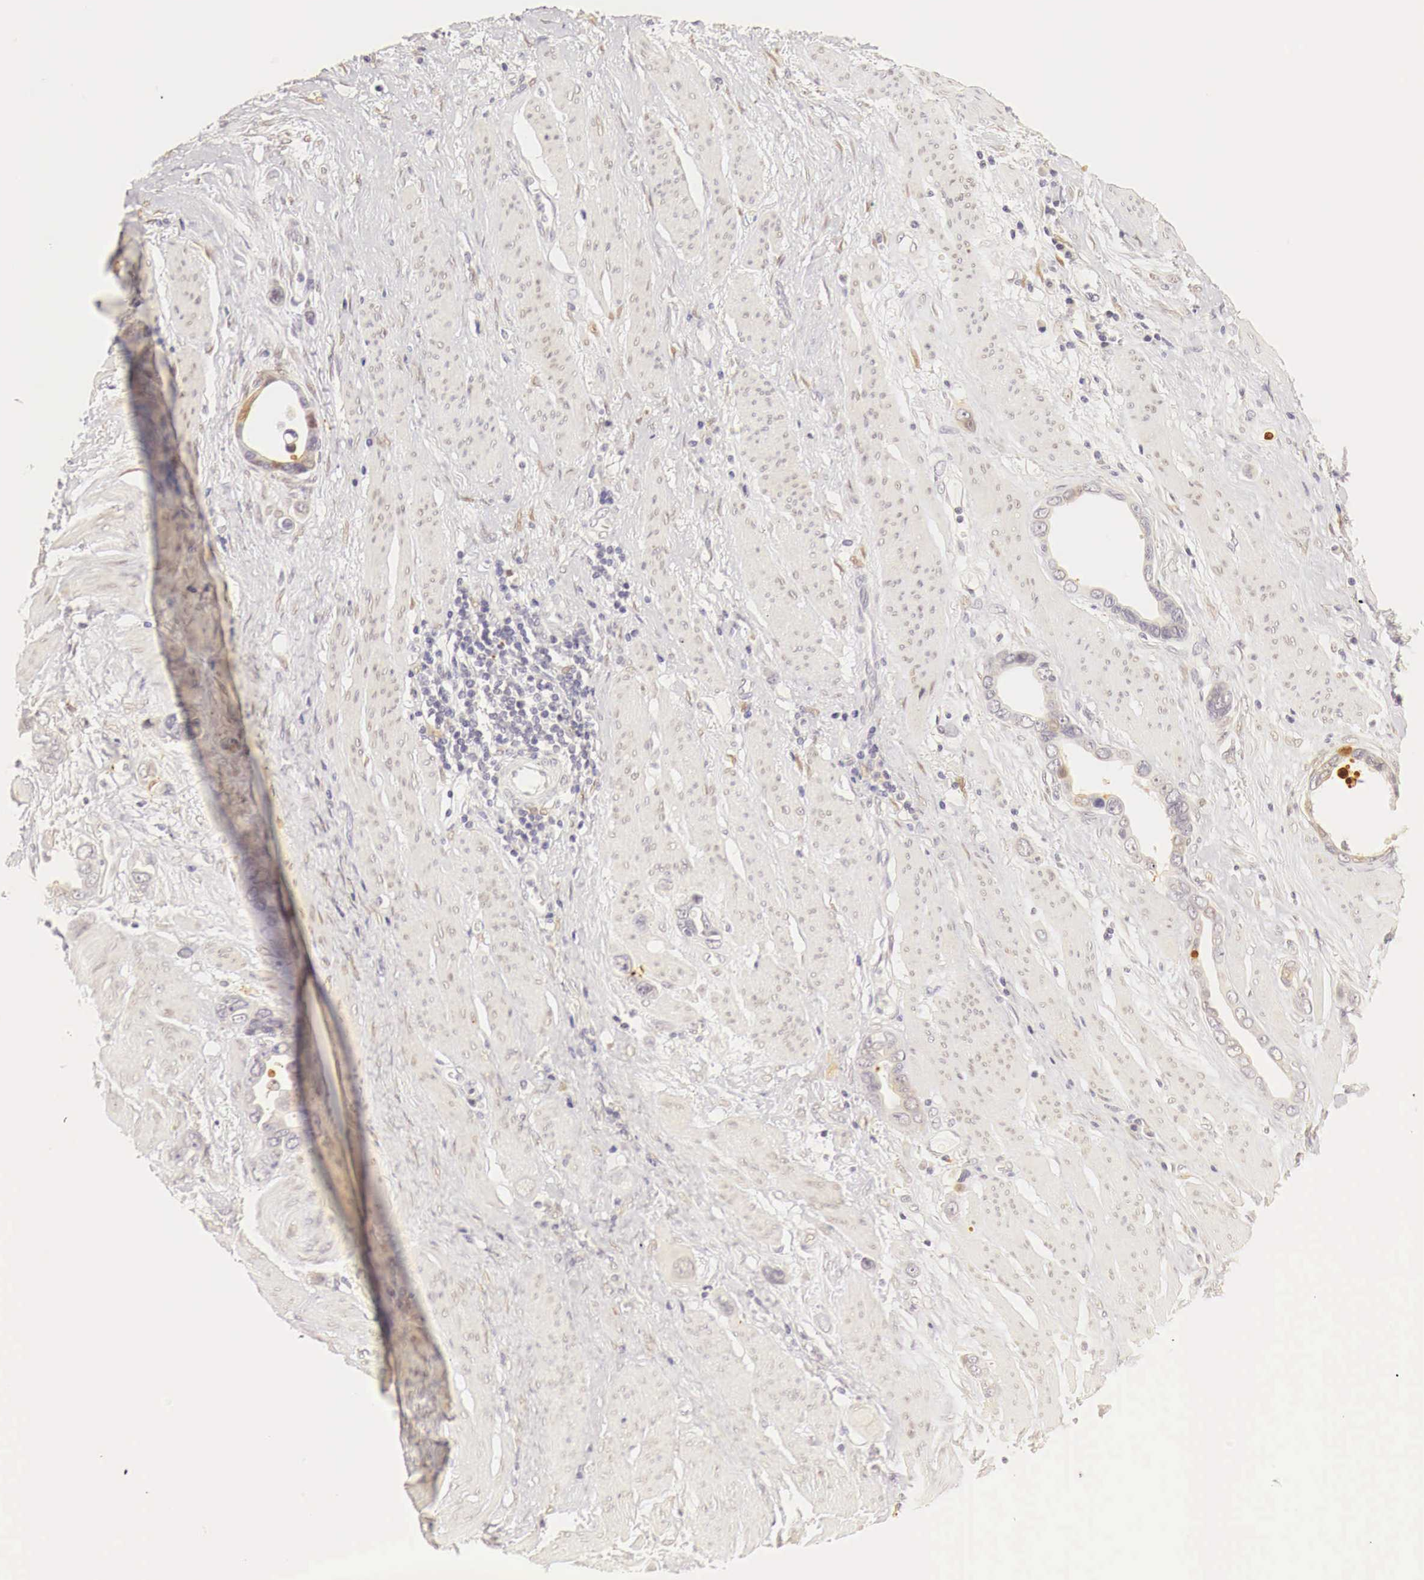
{"staining": {"intensity": "negative", "quantity": "none", "location": "none"}, "tissue": "stomach cancer", "cell_type": "Tumor cells", "image_type": "cancer", "snomed": [{"axis": "morphology", "description": "Adenocarcinoma, NOS"}, {"axis": "topography", "description": "Stomach"}], "caption": "A high-resolution micrograph shows IHC staining of stomach cancer, which reveals no significant positivity in tumor cells.", "gene": "CASP3", "patient": {"sex": "male", "age": 78}}